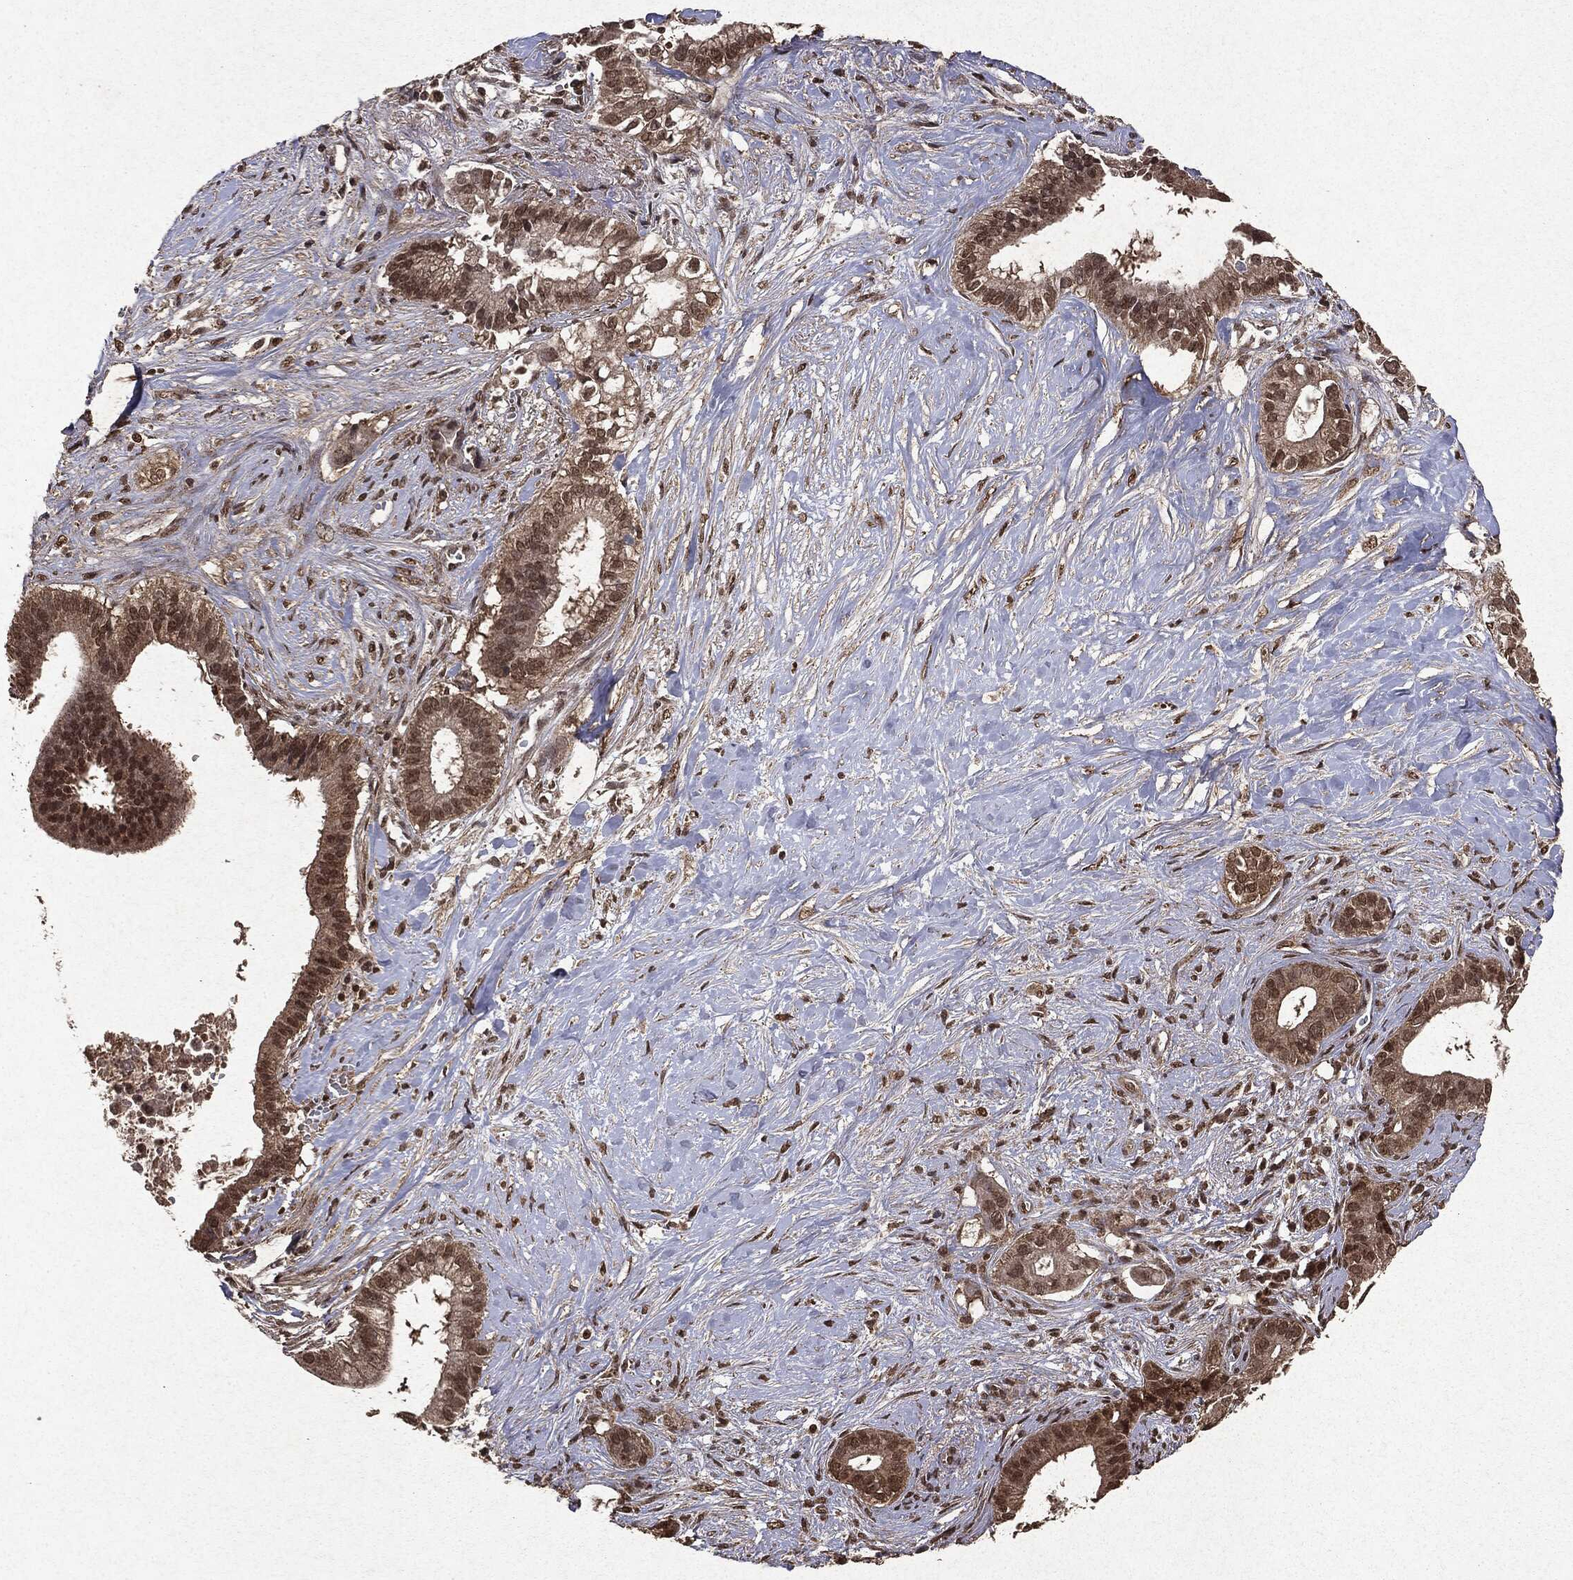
{"staining": {"intensity": "moderate", "quantity": ">75%", "location": "nuclear"}, "tissue": "pancreatic cancer", "cell_type": "Tumor cells", "image_type": "cancer", "snomed": [{"axis": "morphology", "description": "Adenocarcinoma, NOS"}, {"axis": "topography", "description": "Pancreas"}], "caption": "Adenocarcinoma (pancreatic) stained for a protein (brown) shows moderate nuclear positive expression in about >75% of tumor cells.", "gene": "PEBP1", "patient": {"sex": "male", "age": 61}}